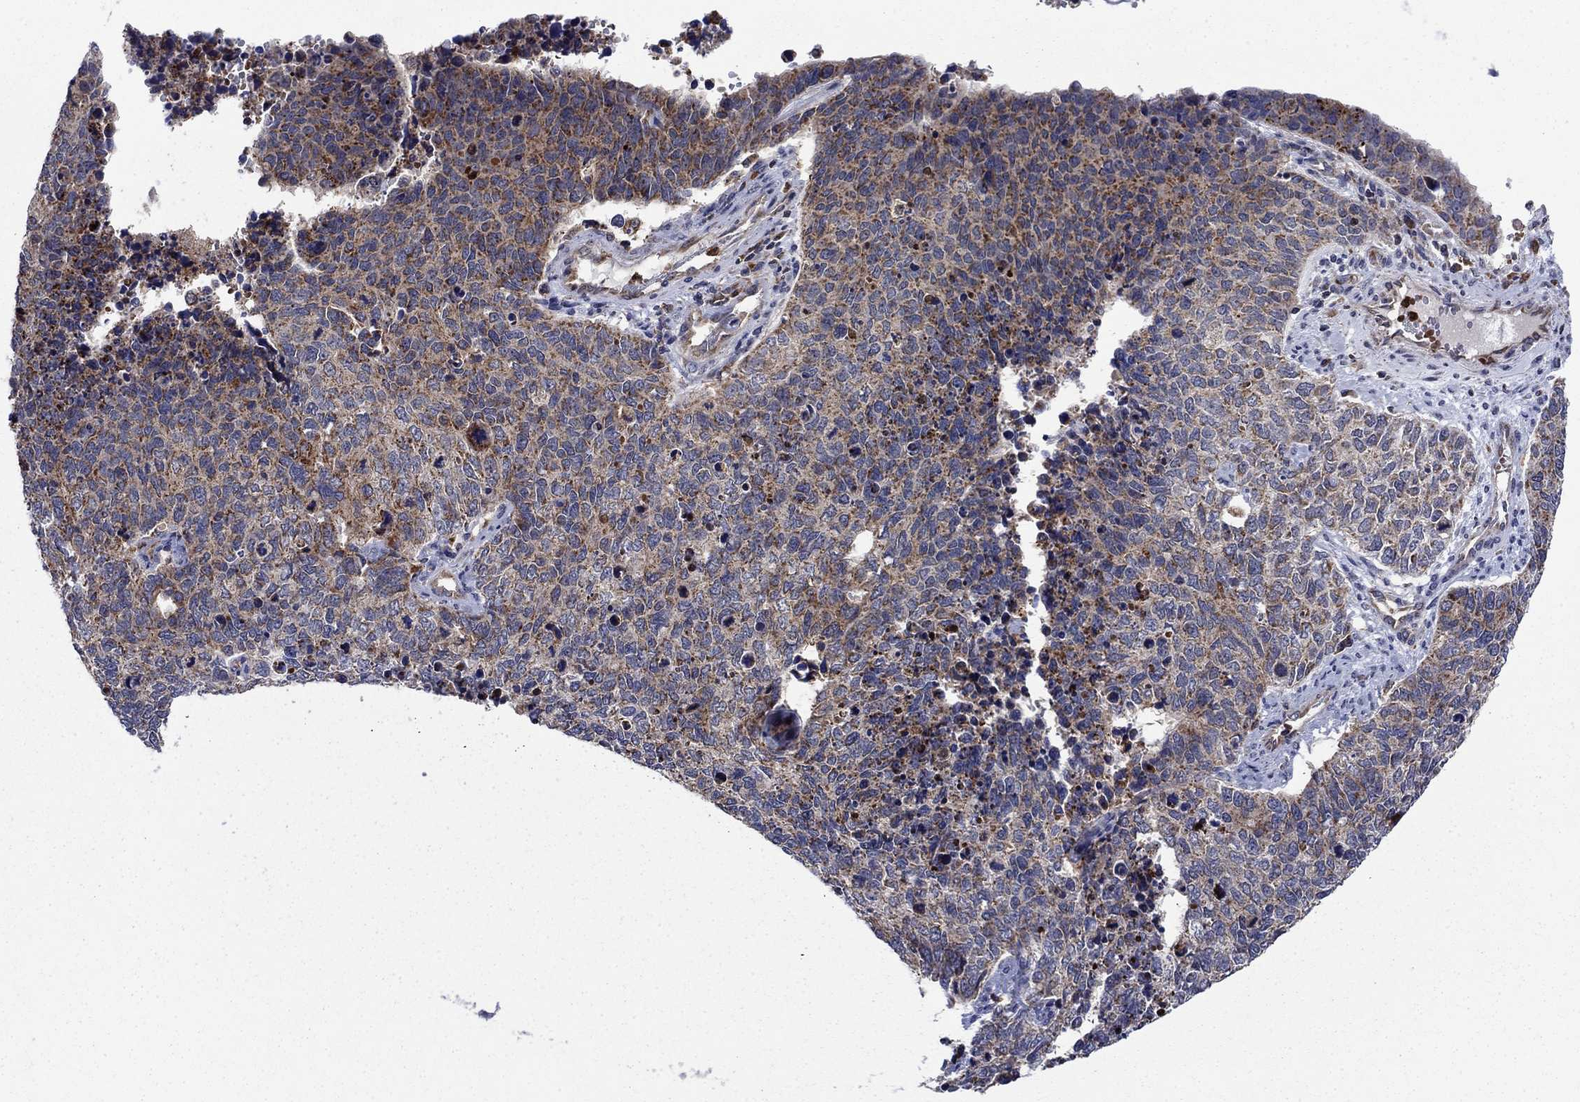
{"staining": {"intensity": "strong", "quantity": "<25%", "location": "cytoplasmic/membranous"}, "tissue": "cervical cancer", "cell_type": "Tumor cells", "image_type": "cancer", "snomed": [{"axis": "morphology", "description": "Squamous cell carcinoma, NOS"}, {"axis": "topography", "description": "Cervix"}], "caption": "Immunohistochemistry micrograph of neoplastic tissue: human cervical cancer stained using IHC shows medium levels of strong protein expression localized specifically in the cytoplasmic/membranous of tumor cells, appearing as a cytoplasmic/membranous brown color.", "gene": "RNF19B", "patient": {"sex": "female", "age": 63}}